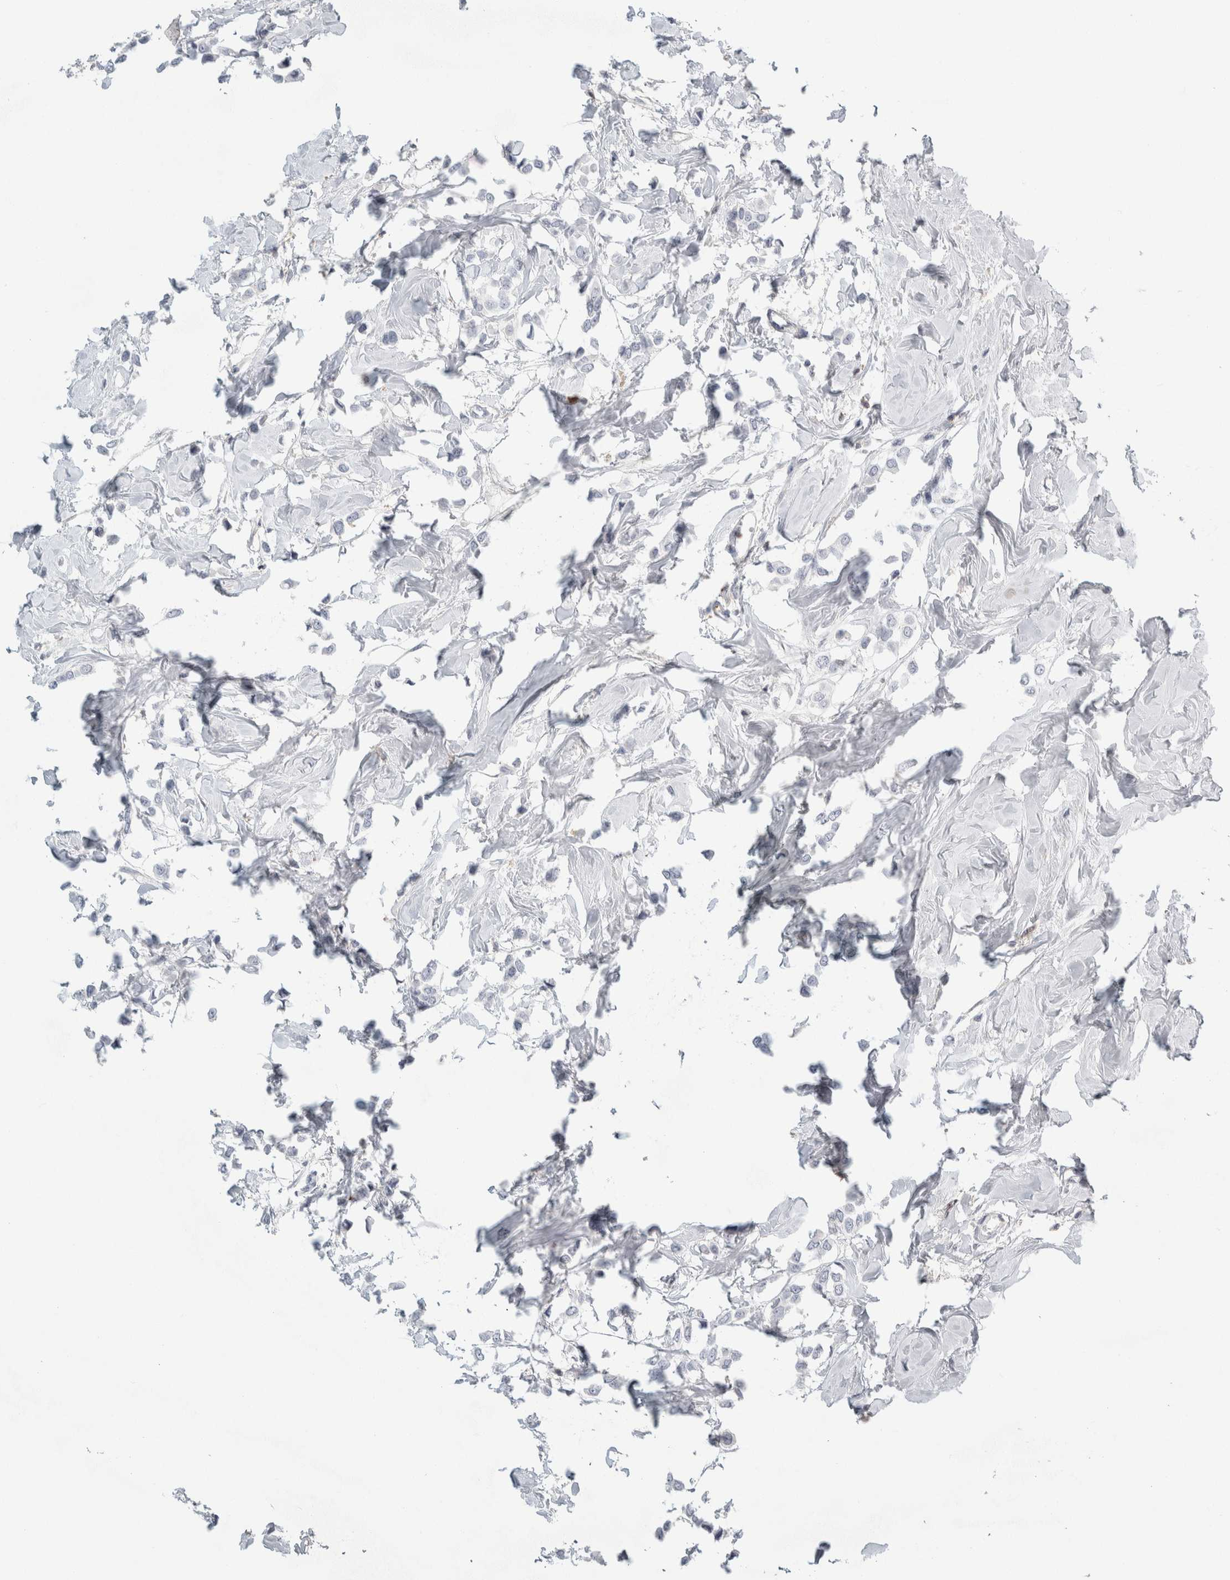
{"staining": {"intensity": "negative", "quantity": "none", "location": "none"}, "tissue": "breast cancer", "cell_type": "Tumor cells", "image_type": "cancer", "snomed": [{"axis": "morphology", "description": "Lobular carcinoma"}, {"axis": "topography", "description": "Breast"}], "caption": "Tumor cells show no significant staining in breast lobular carcinoma. (DAB immunohistochemistry (IHC) with hematoxylin counter stain).", "gene": "P2RY2", "patient": {"sex": "female", "age": 51}}